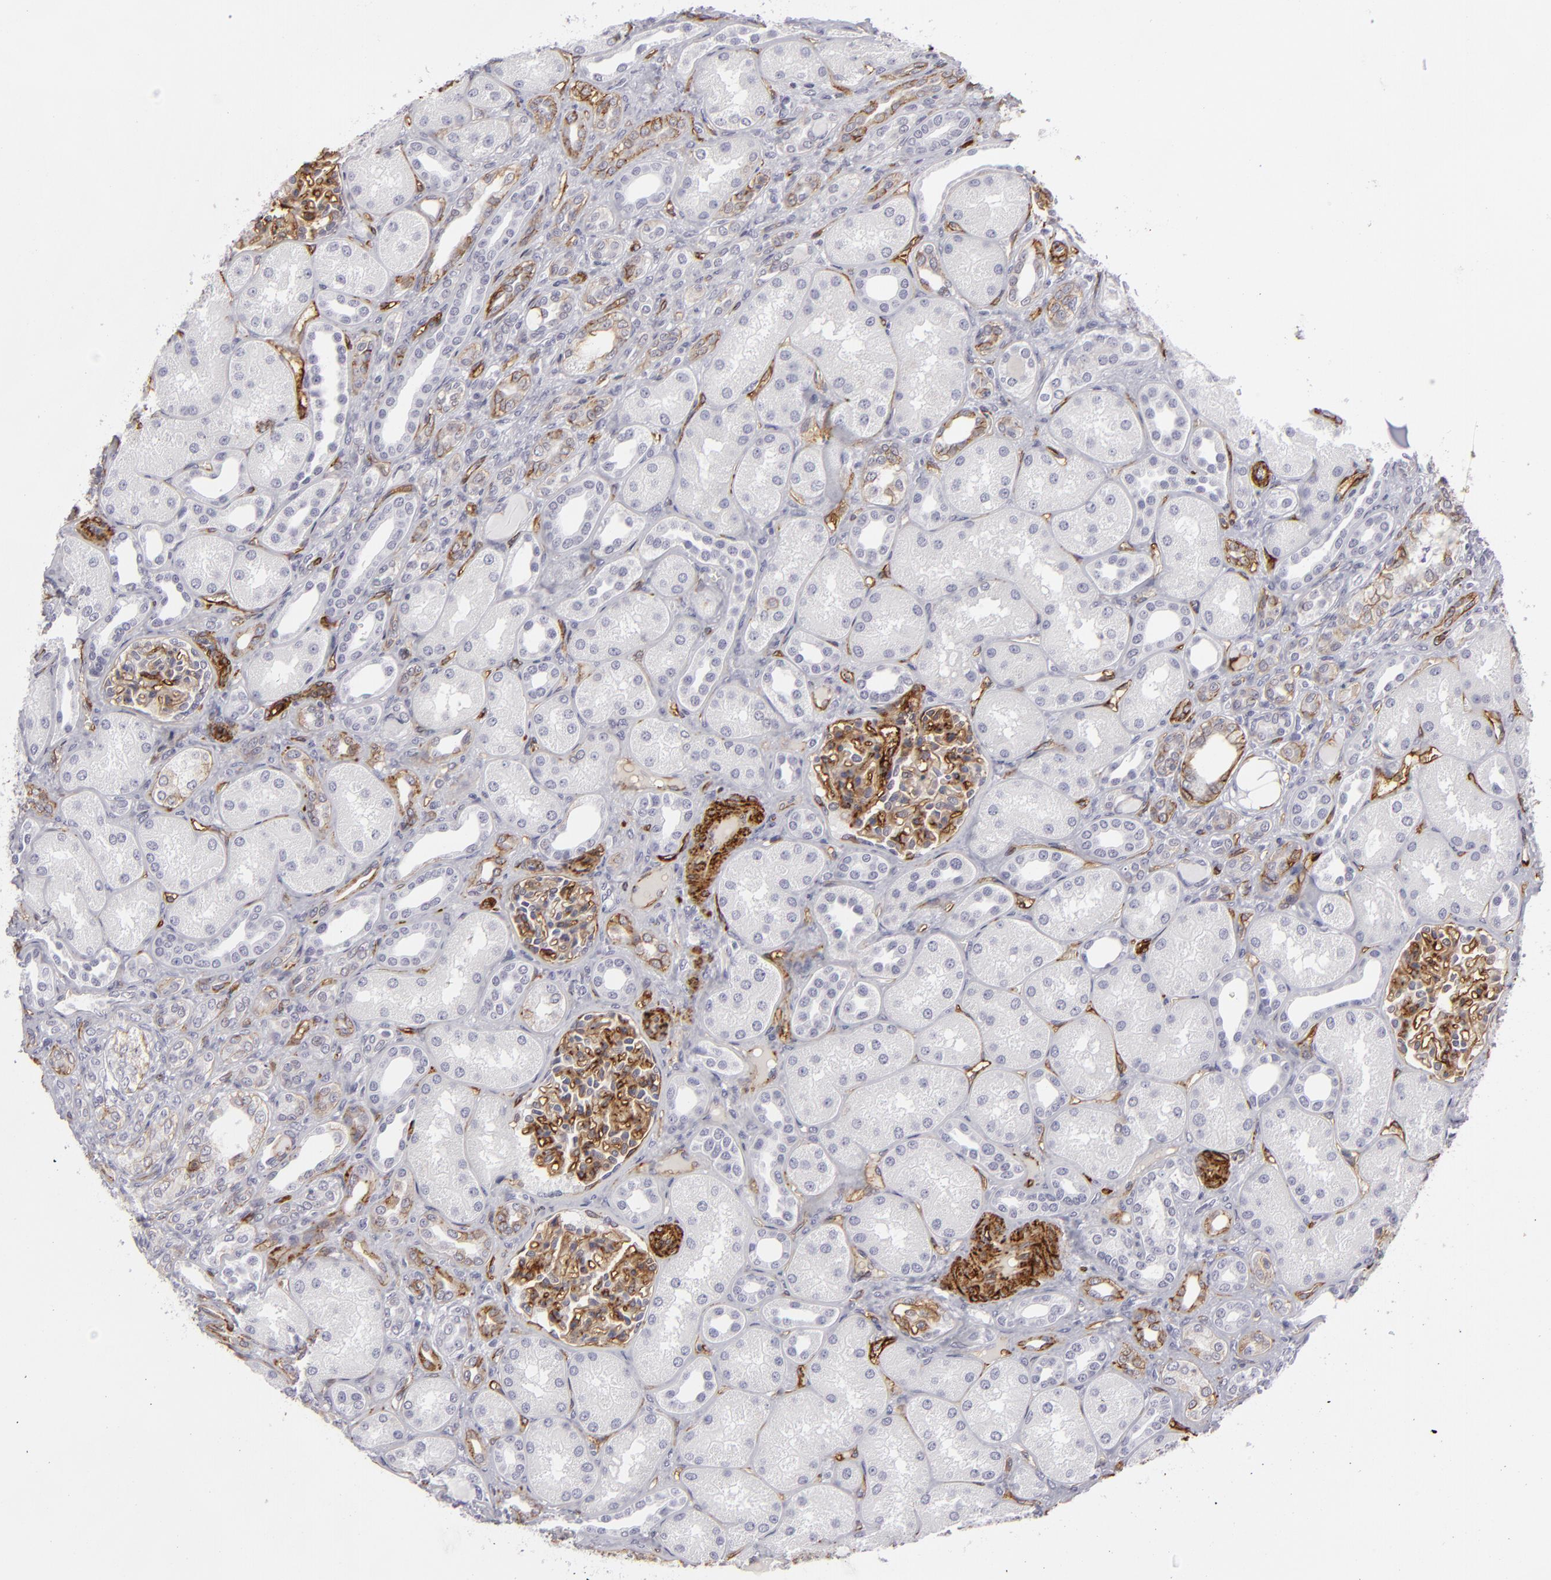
{"staining": {"intensity": "strong", "quantity": ">75%", "location": "cytoplasmic/membranous"}, "tissue": "kidney", "cell_type": "Cells in glomeruli", "image_type": "normal", "snomed": [{"axis": "morphology", "description": "Normal tissue, NOS"}, {"axis": "topography", "description": "Kidney"}], "caption": "Kidney stained with immunohistochemistry (IHC) demonstrates strong cytoplasmic/membranous expression in about >75% of cells in glomeruli. (DAB (3,3'-diaminobenzidine) = brown stain, brightfield microscopy at high magnification).", "gene": "MCAM", "patient": {"sex": "male", "age": 7}}